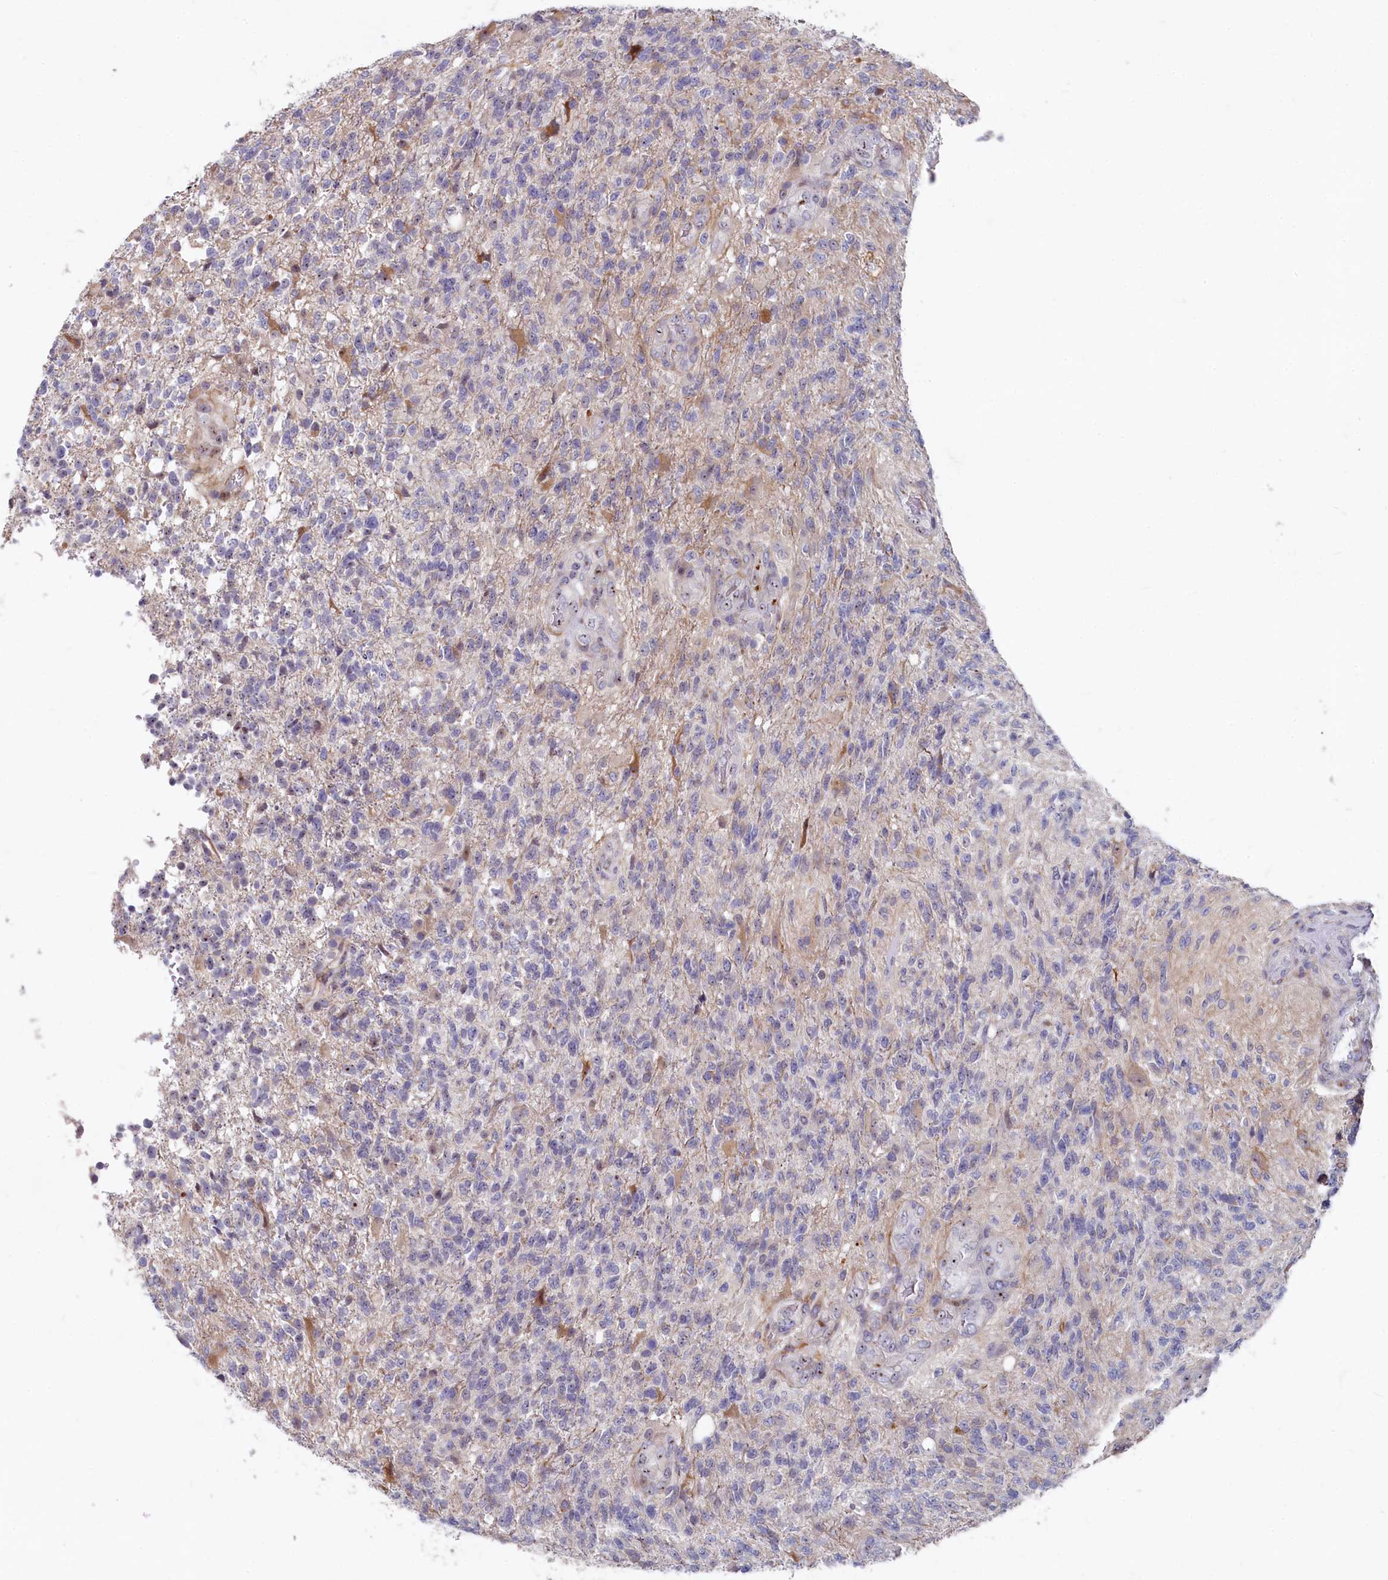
{"staining": {"intensity": "weak", "quantity": "<25%", "location": "nuclear"}, "tissue": "glioma", "cell_type": "Tumor cells", "image_type": "cancer", "snomed": [{"axis": "morphology", "description": "Glioma, malignant, High grade"}, {"axis": "topography", "description": "Brain"}], "caption": "A high-resolution micrograph shows IHC staining of glioma, which shows no significant staining in tumor cells.", "gene": "ASXL3", "patient": {"sex": "male", "age": 56}}